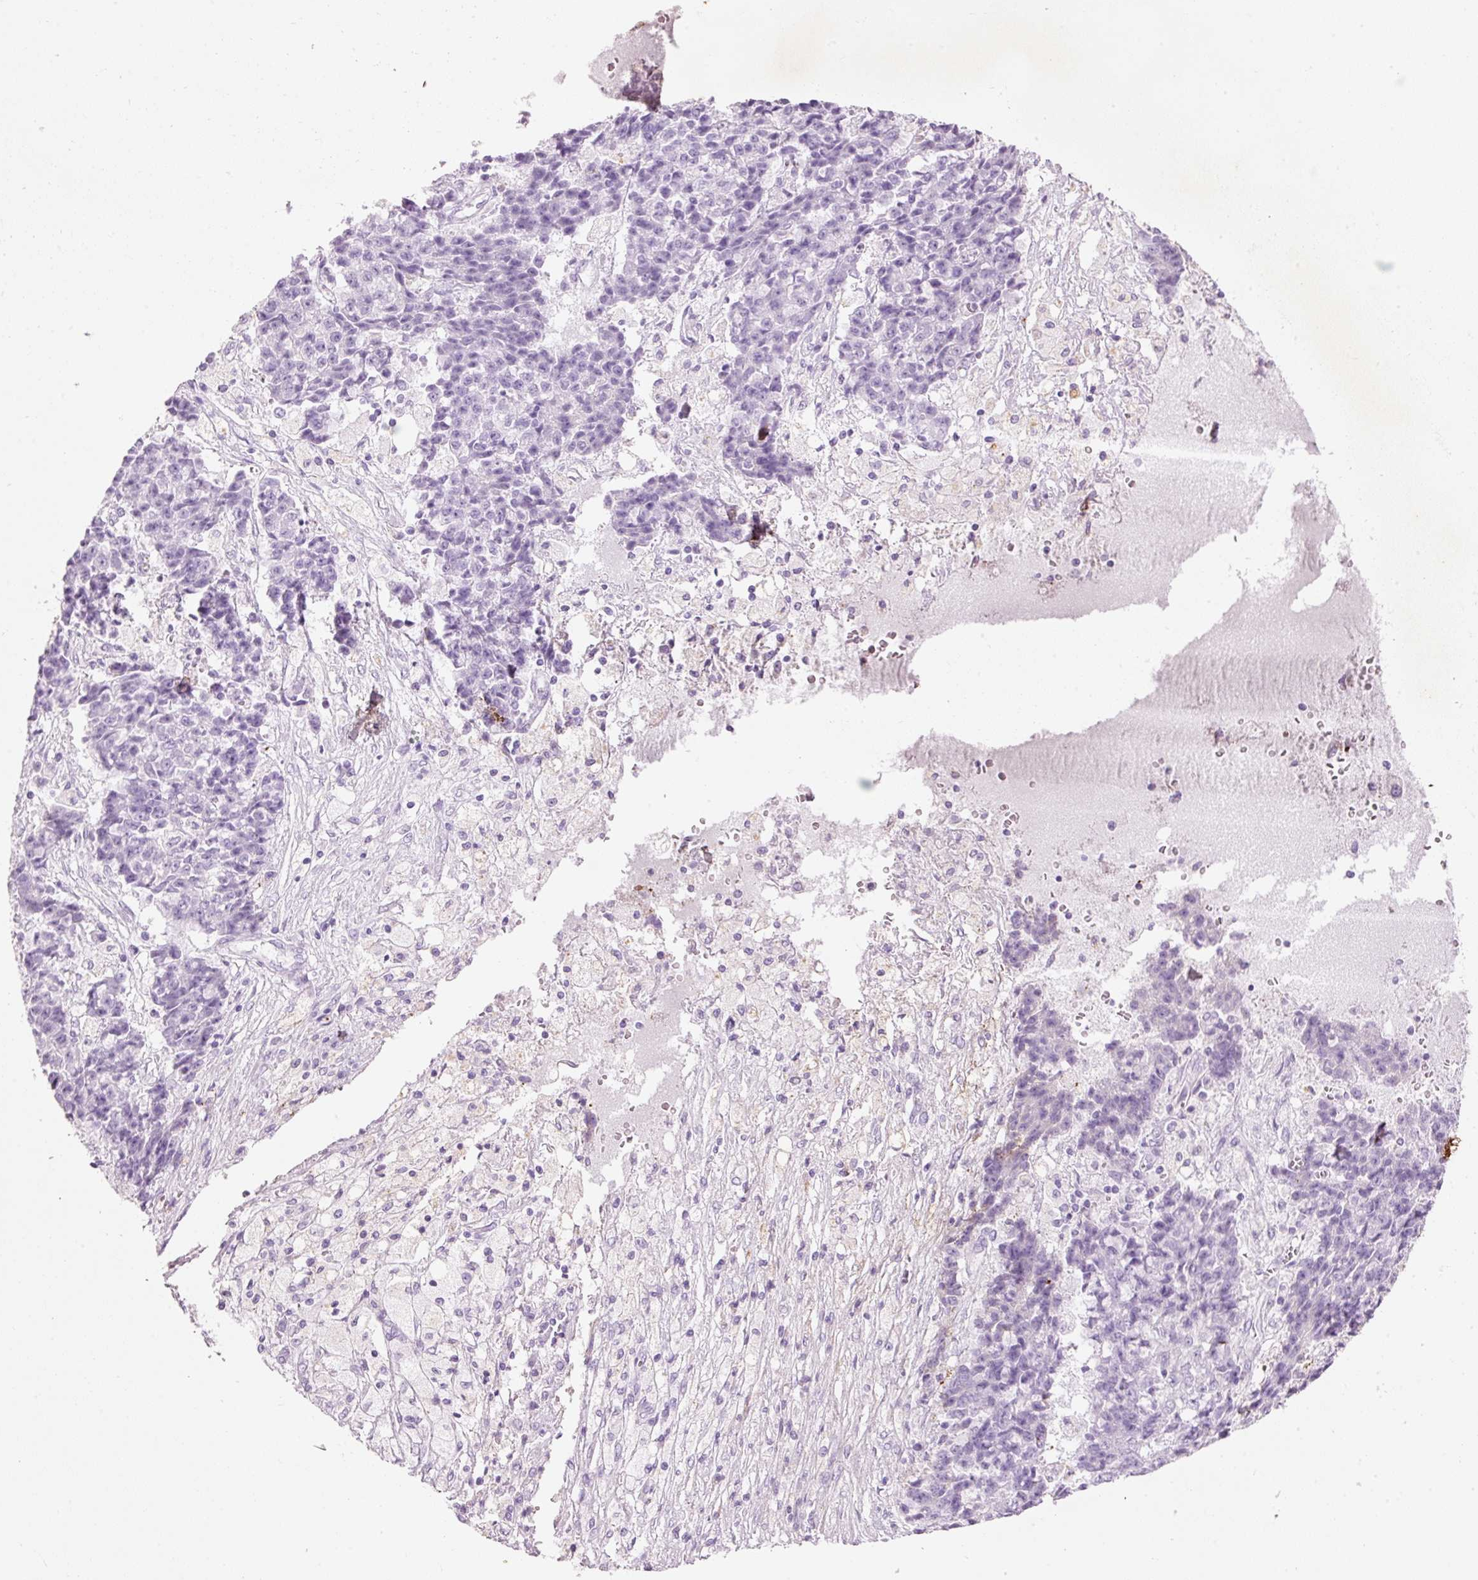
{"staining": {"intensity": "negative", "quantity": "none", "location": "none"}, "tissue": "ovarian cancer", "cell_type": "Tumor cells", "image_type": "cancer", "snomed": [{"axis": "morphology", "description": "Carcinoma, endometroid"}, {"axis": "topography", "description": "Ovary"}], "caption": "This histopathology image is of endometroid carcinoma (ovarian) stained with immunohistochemistry (IHC) to label a protein in brown with the nuclei are counter-stained blue. There is no staining in tumor cells.", "gene": "MFAP4", "patient": {"sex": "female", "age": 42}}